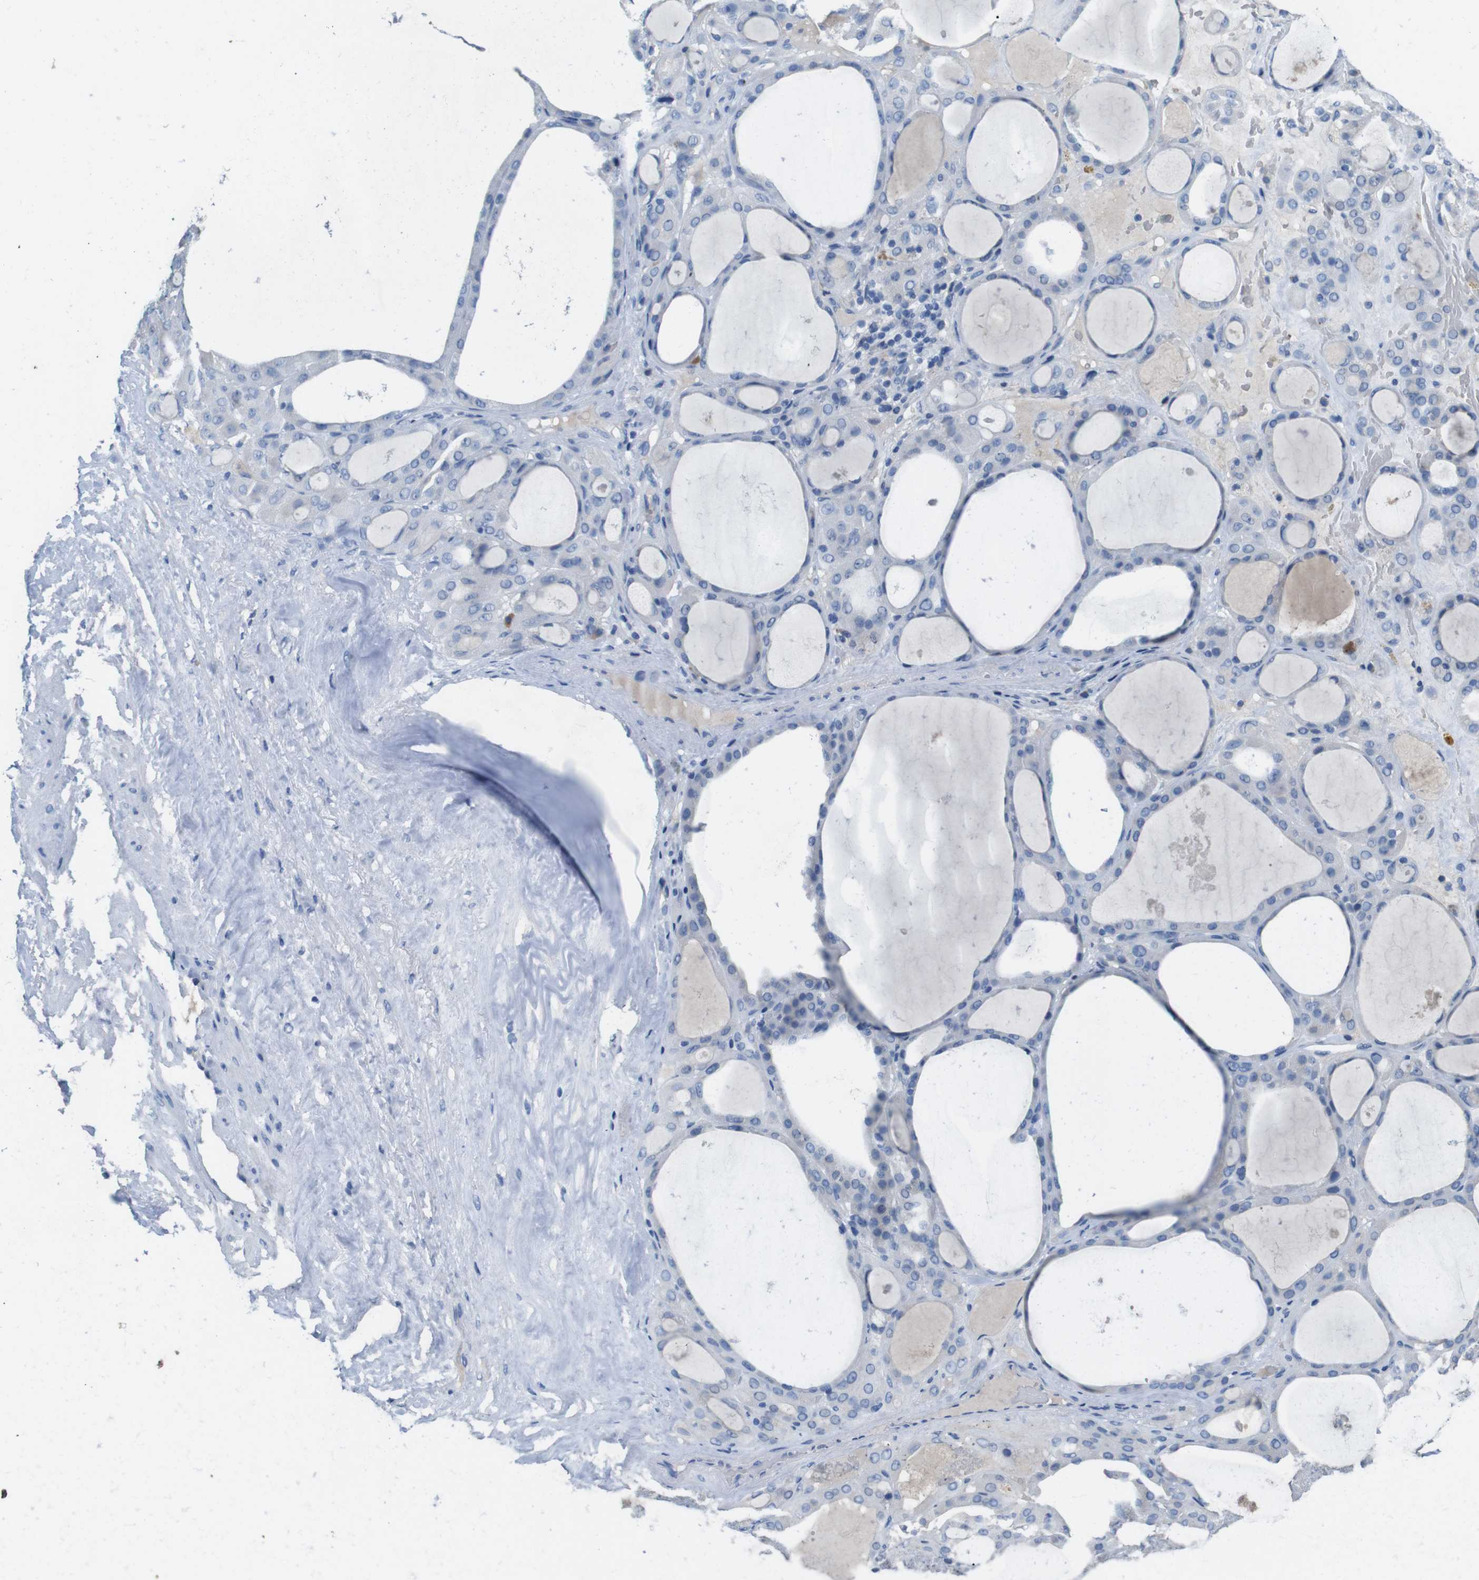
{"staining": {"intensity": "negative", "quantity": "none", "location": "none"}, "tissue": "thyroid gland", "cell_type": "Glandular cells", "image_type": "normal", "snomed": [{"axis": "morphology", "description": "Normal tissue, NOS"}, {"axis": "morphology", "description": "Carcinoma, NOS"}, {"axis": "topography", "description": "Thyroid gland"}], "caption": "Immunohistochemical staining of unremarkable human thyroid gland shows no significant positivity in glandular cells.", "gene": "SLC2A8", "patient": {"sex": "female", "age": 86}}